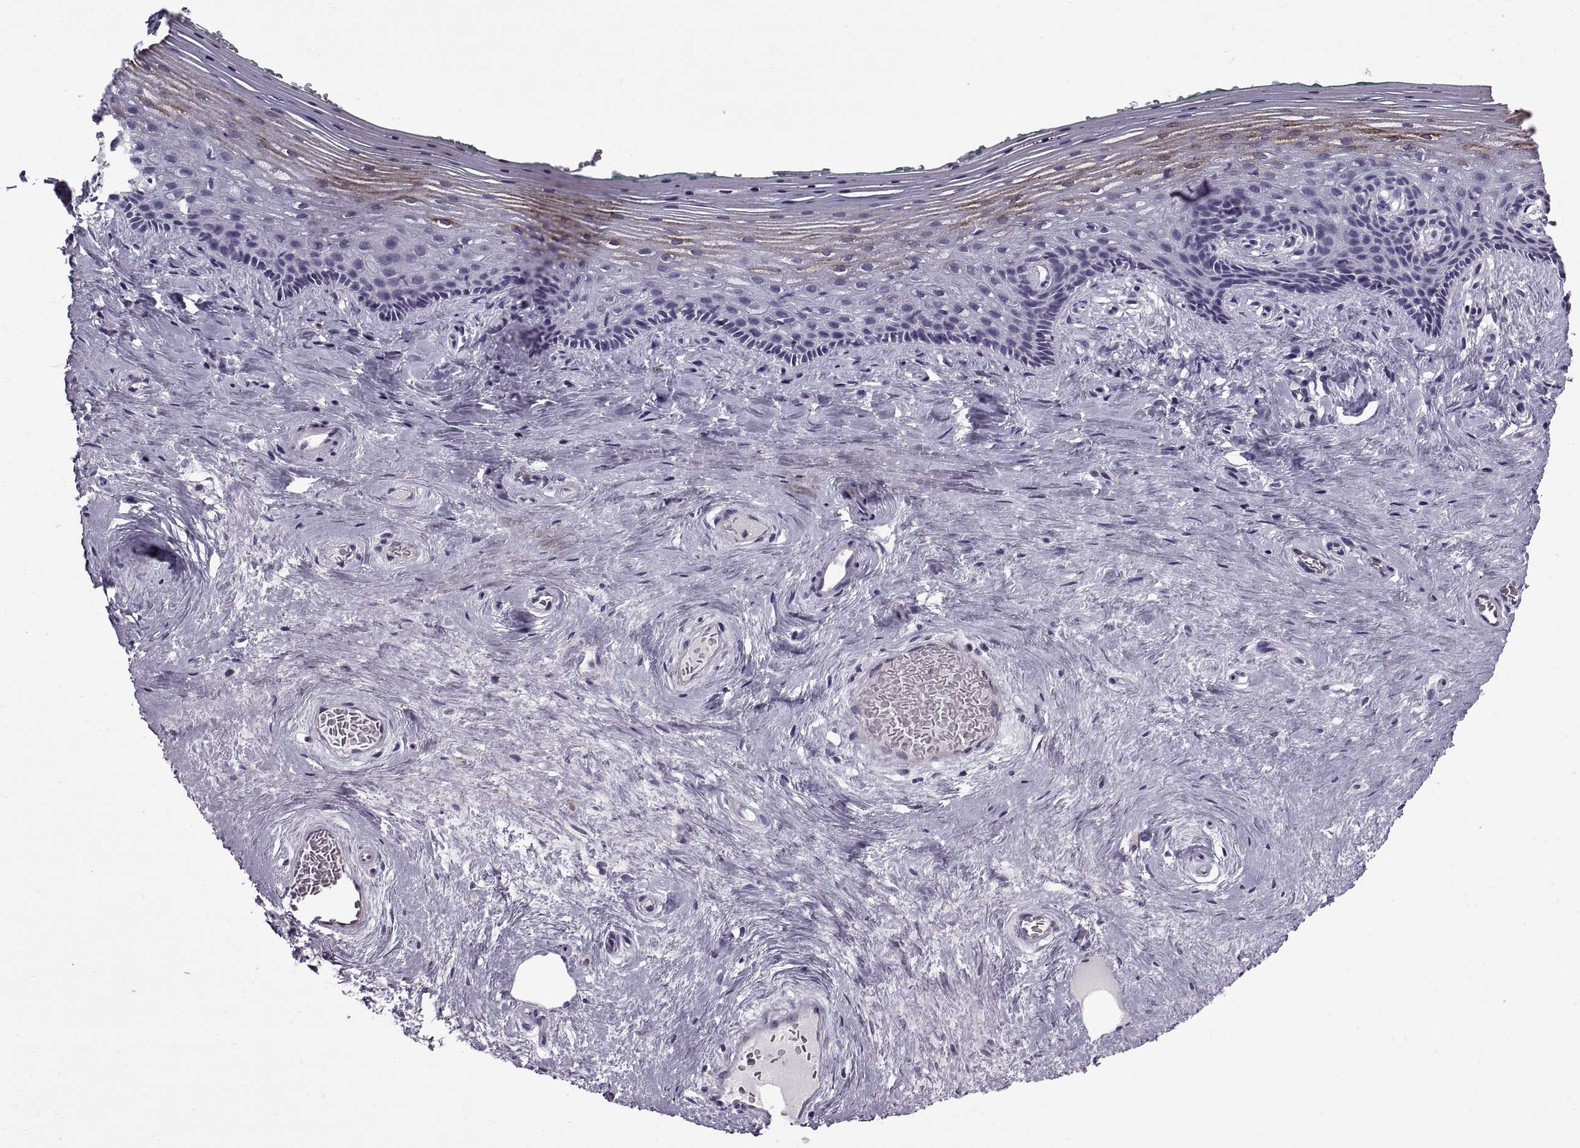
{"staining": {"intensity": "strong", "quantity": "<25%", "location": "cytoplasmic/membranous"}, "tissue": "vagina", "cell_type": "Squamous epithelial cells", "image_type": "normal", "snomed": [{"axis": "morphology", "description": "Normal tissue, NOS"}, {"axis": "topography", "description": "Vagina"}], "caption": "Protein expression analysis of unremarkable human vagina reveals strong cytoplasmic/membranous positivity in approximately <25% of squamous epithelial cells. The protein is stained brown, and the nuclei are stained in blue (DAB IHC with brightfield microscopy, high magnification).", "gene": "CALCR", "patient": {"sex": "female", "age": 45}}